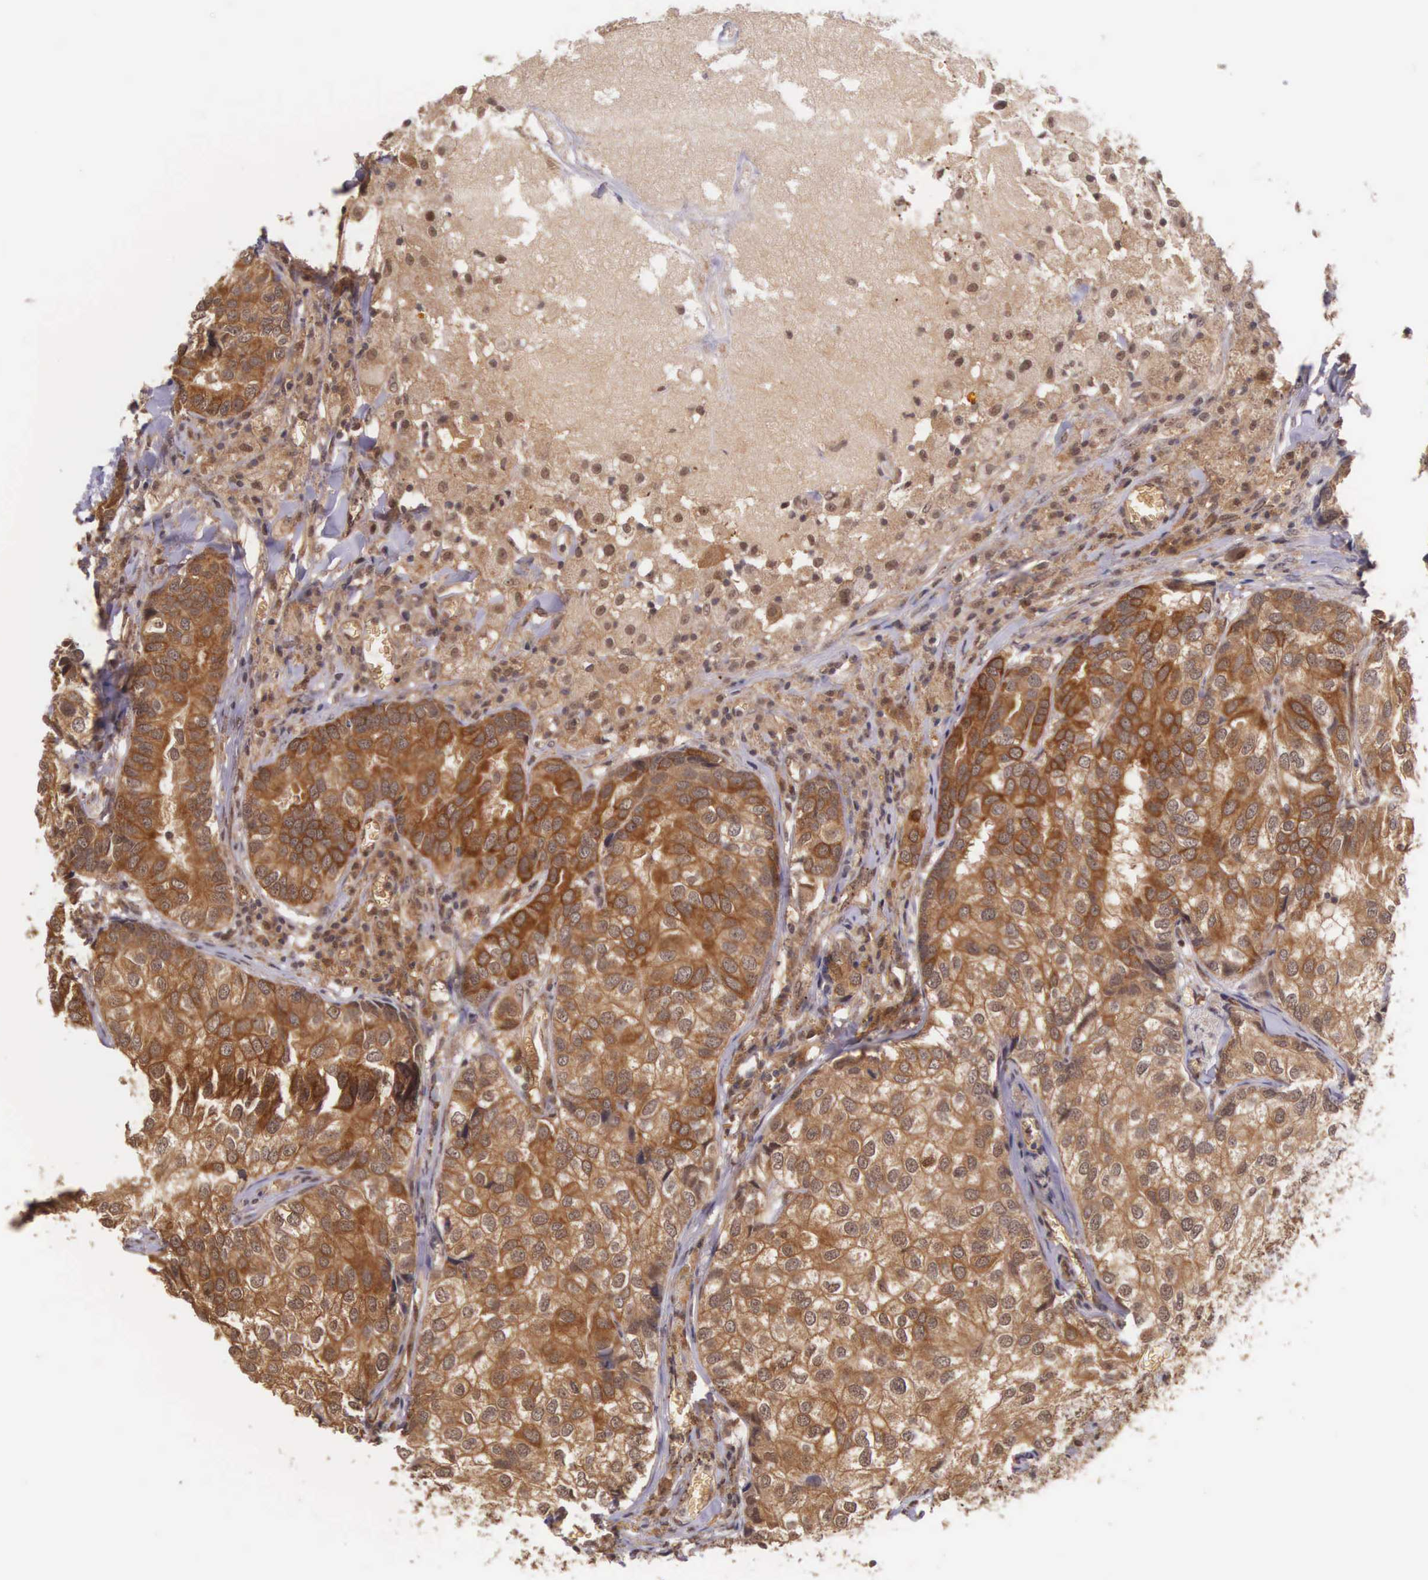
{"staining": {"intensity": "strong", "quantity": ">75%", "location": "cytoplasmic/membranous"}, "tissue": "breast cancer", "cell_type": "Tumor cells", "image_type": "cancer", "snomed": [{"axis": "morphology", "description": "Duct carcinoma"}, {"axis": "topography", "description": "Breast"}], "caption": "A brown stain shows strong cytoplasmic/membranous positivity of a protein in human breast cancer tumor cells.", "gene": "VASH1", "patient": {"sex": "female", "age": 68}}